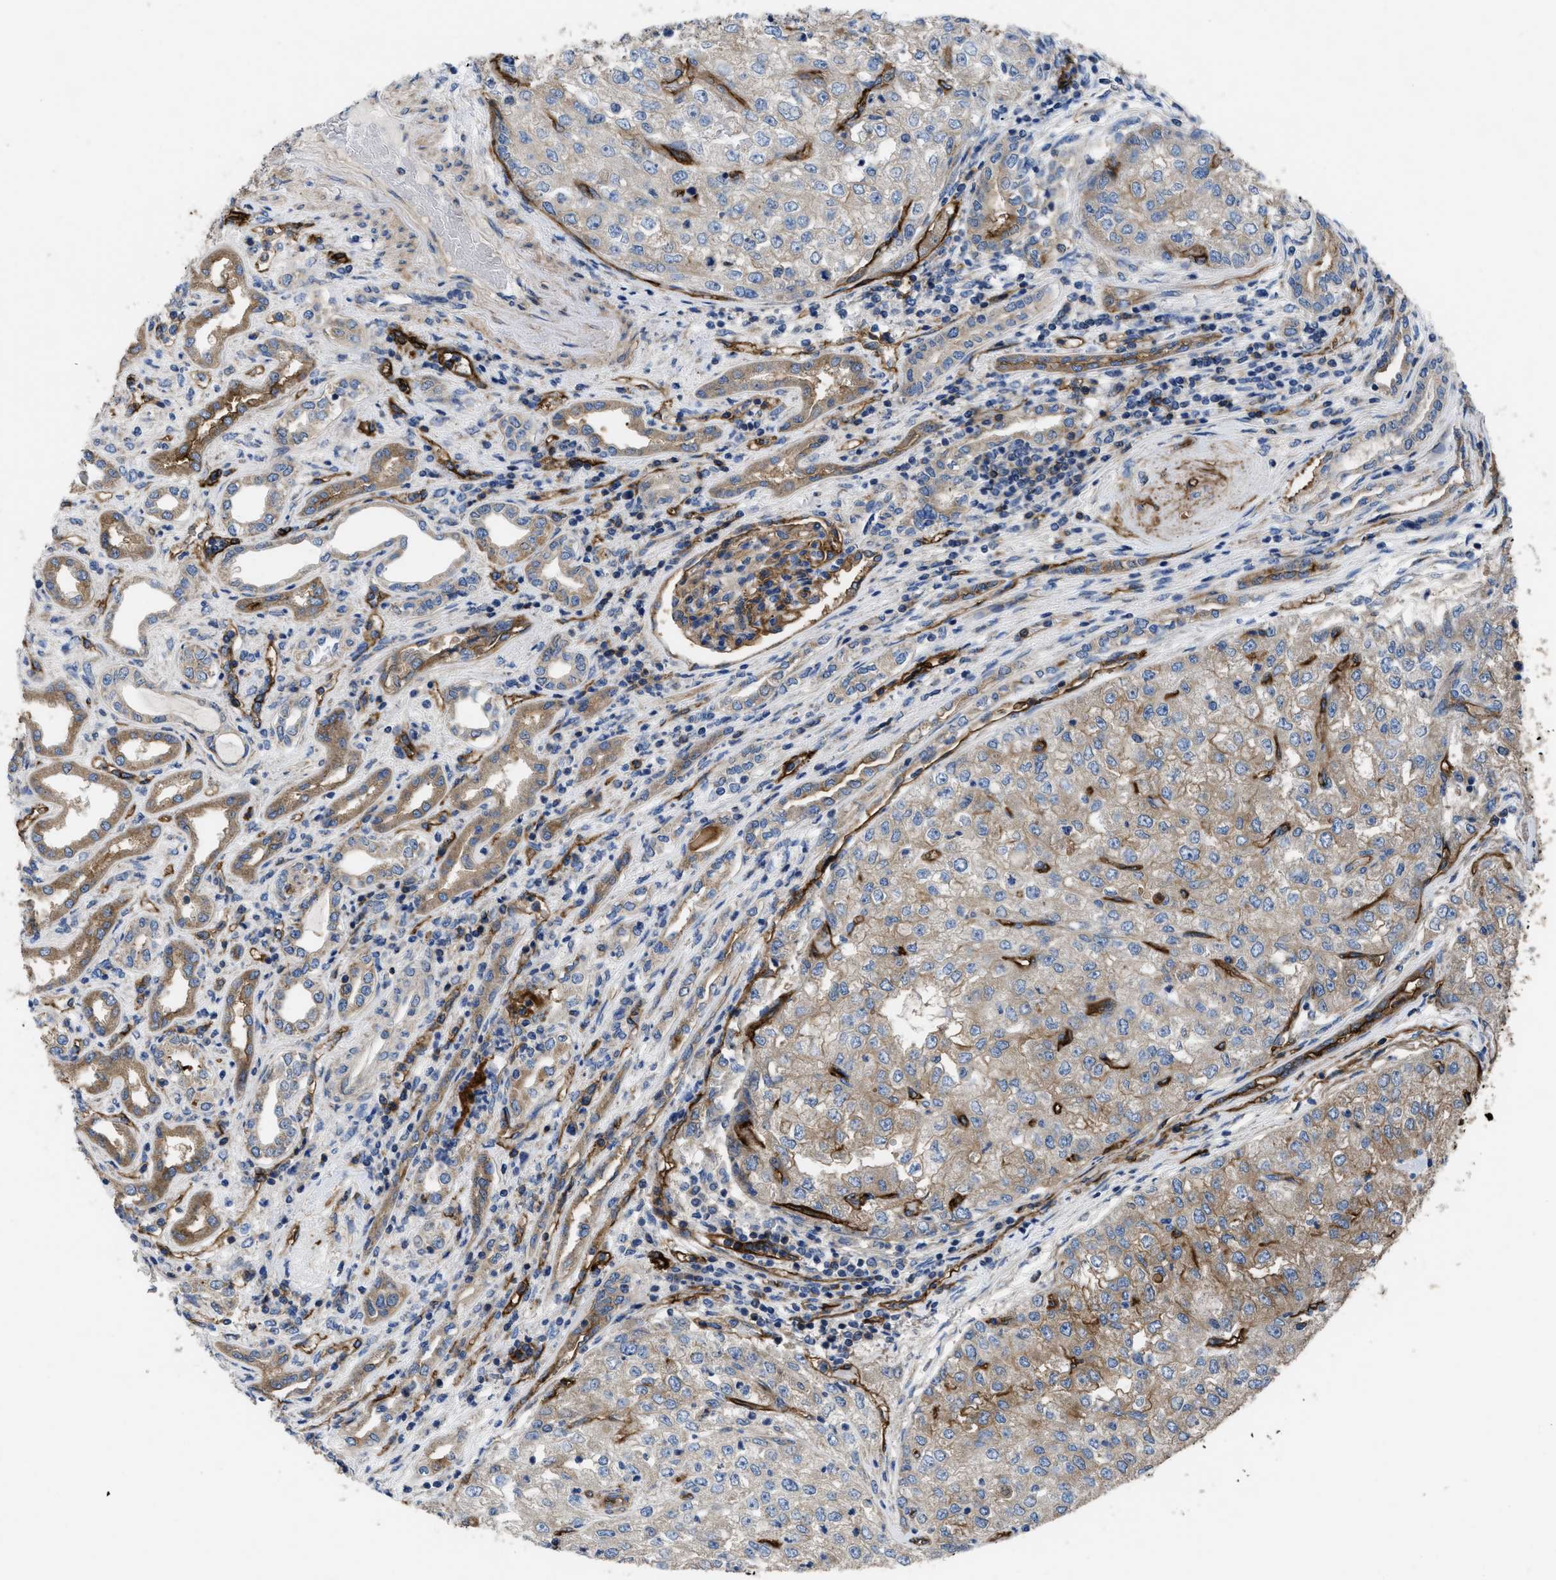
{"staining": {"intensity": "weak", "quantity": "<25%", "location": "cytoplasmic/membranous"}, "tissue": "renal cancer", "cell_type": "Tumor cells", "image_type": "cancer", "snomed": [{"axis": "morphology", "description": "Adenocarcinoma, NOS"}, {"axis": "topography", "description": "Kidney"}], "caption": "There is no significant positivity in tumor cells of adenocarcinoma (renal).", "gene": "NT5E", "patient": {"sex": "female", "age": 54}}